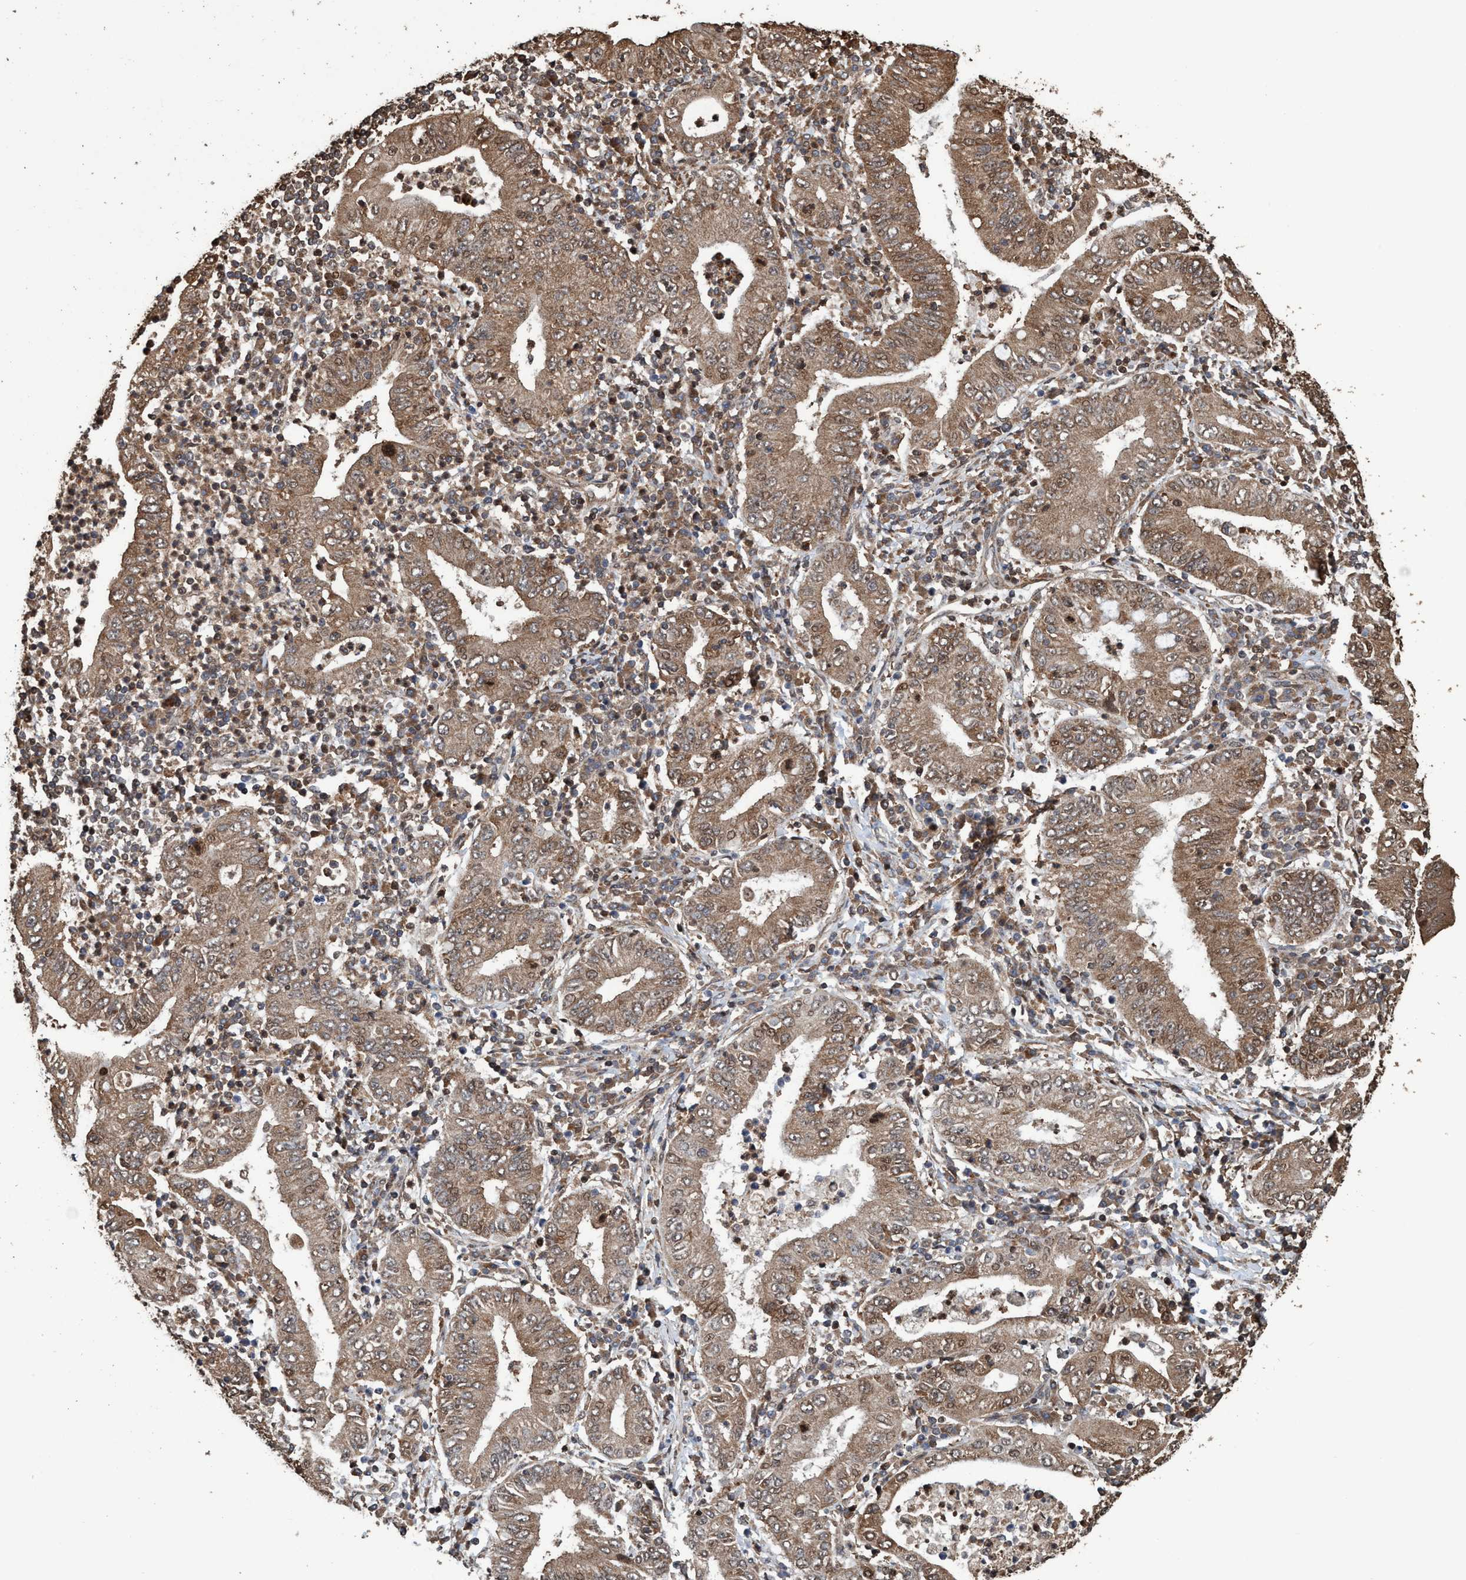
{"staining": {"intensity": "moderate", "quantity": ">75%", "location": "cytoplasmic/membranous,nuclear"}, "tissue": "stomach cancer", "cell_type": "Tumor cells", "image_type": "cancer", "snomed": [{"axis": "morphology", "description": "Normal tissue, NOS"}, {"axis": "morphology", "description": "Adenocarcinoma, NOS"}, {"axis": "topography", "description": "Esophagus"}, {"axis": "topography", "description": "Stomach, upper"}, {"axis": "topography", "description": "Peripheral nerve tissue"}], "caption": "This is a micrograph of IHC staining of stomach cancer (adenocarcinoma), which shows moderate expression in the cytoplasmic/membranous and nuclear of tumor cells.", "gene": "TRPC7", "patient": {"sex": "male", "age": 62}}